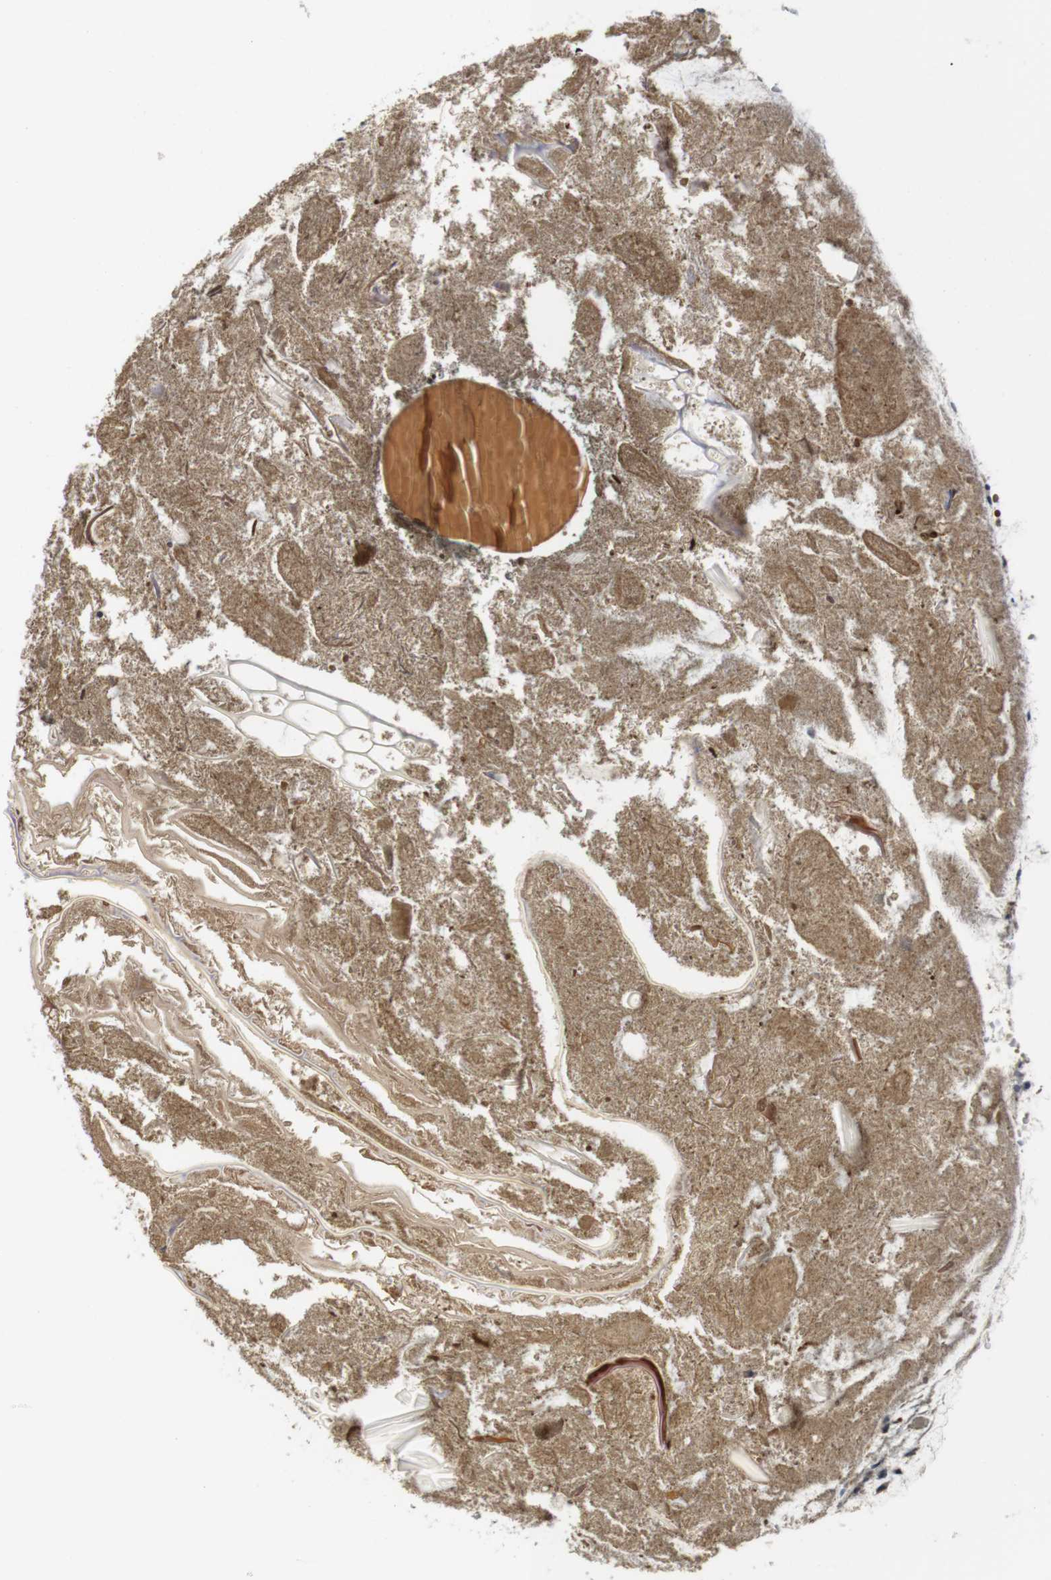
{"staining": {"intensity": "weak", "quantity": ">75%", "location": "cytoplasmic/membranous"}, "tissue": "appendix", "cell_type": "Glandular cells", "image_type": "normal", "snomed": [{"axis": "morphology", "description": "Normal tissue, NOS"}, {"axis": "topography", "description": "Appendix"}], "caption": "Protein staining of normal appendix reveals weak cytoplasmic/membranous expression in approximately >75% of glandular cells.", "gene": "USP7", "patient": {"sex": "male", "age": 52}}